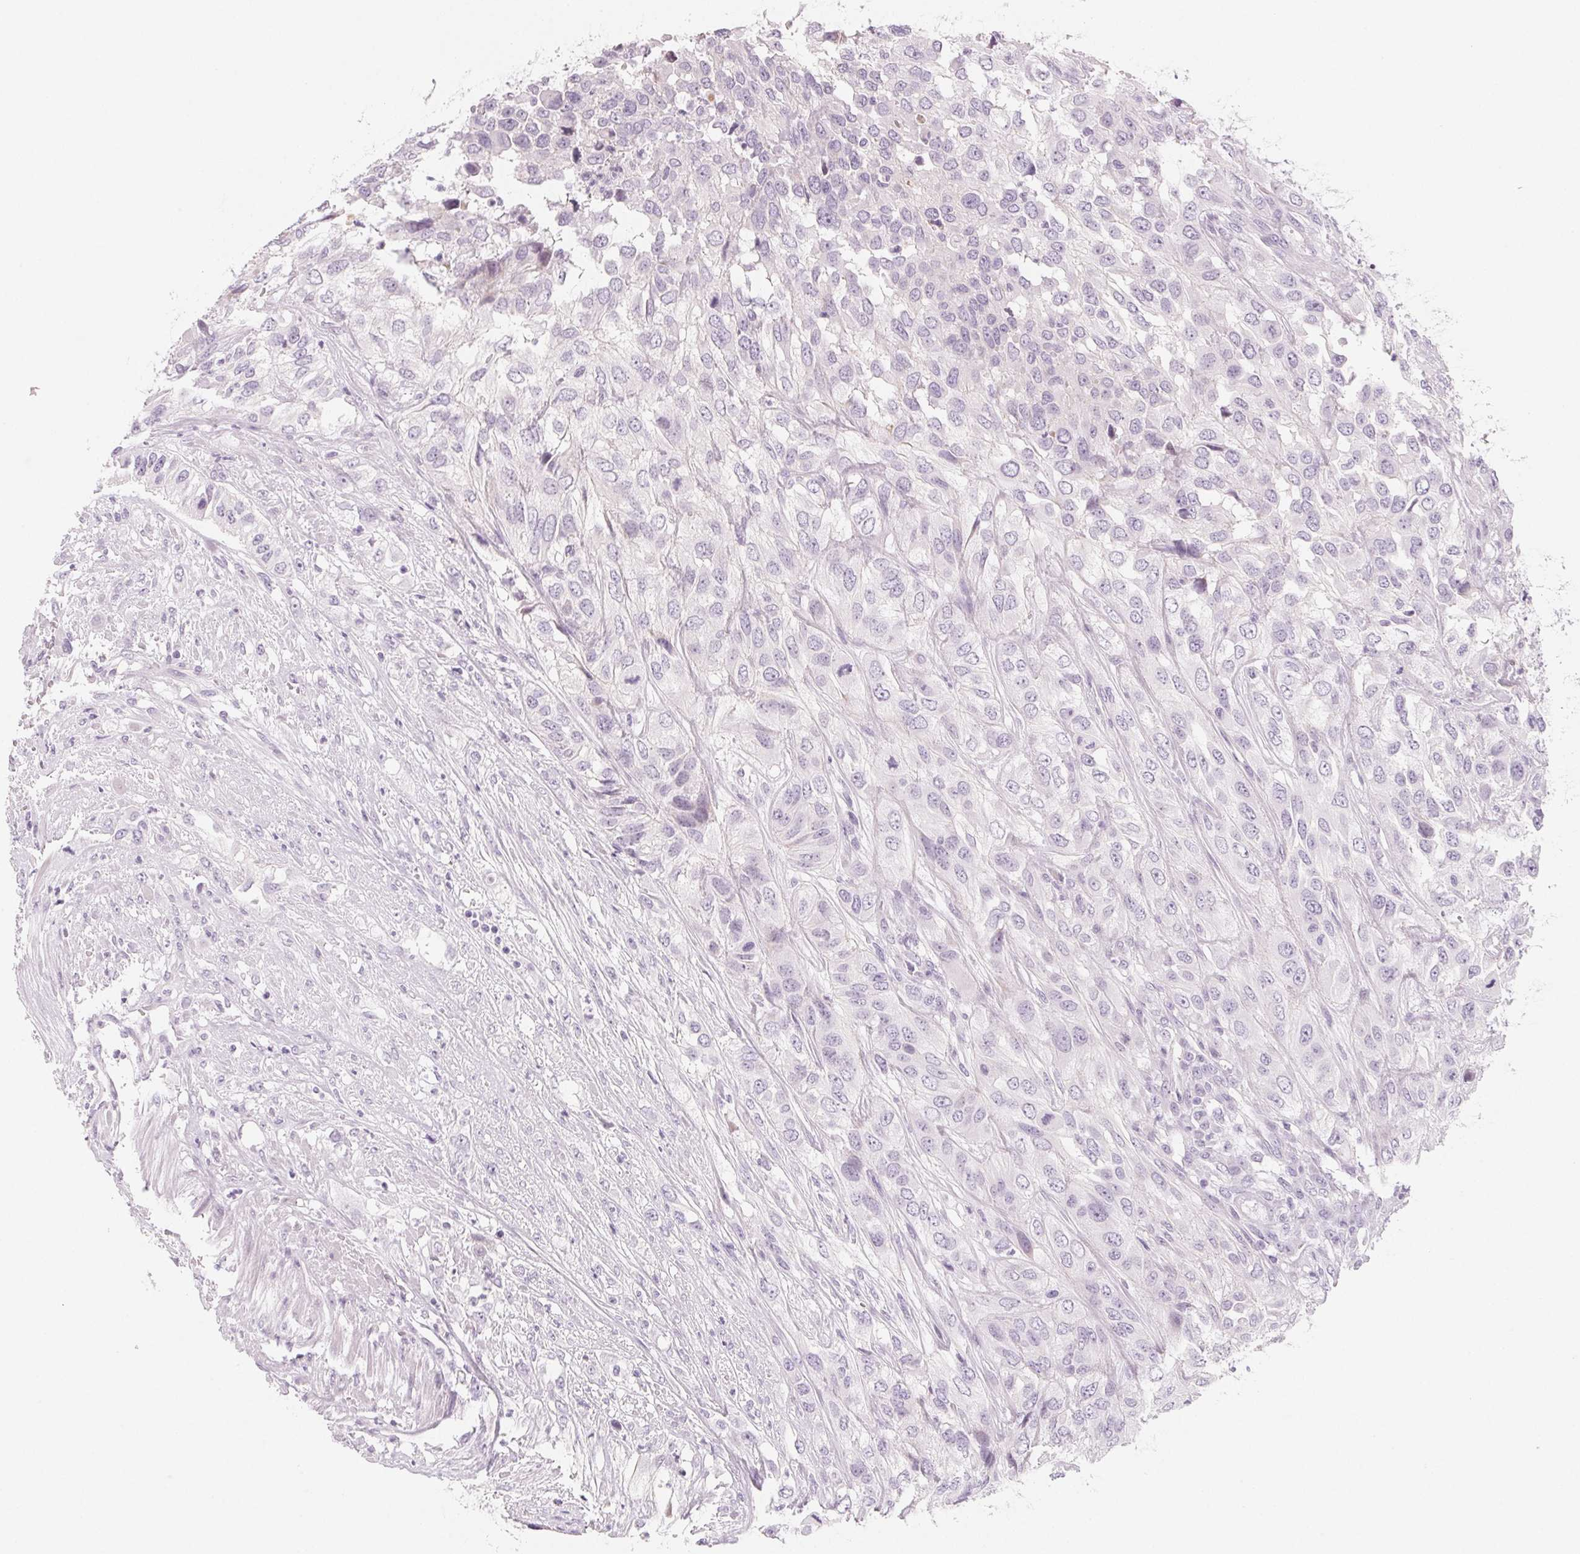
{"staining": {"intensity": "negative", "quantity": "none", "location": "none"}, "tissue": "urothelial cancer", "cell_type": "Tumor cells", "image_type": "cancer", "snomed": [{"axis": "morphology", "description": "Urothelial carcinoma, High grade"}, {"axis": "topography", "description": "Urinary bladder"}], "caption": "Tumor cells show no significant protein positivity in urothelial cancer.", "gene": "SH3GL2", "patient": {"sex": "male", "age": 67}}